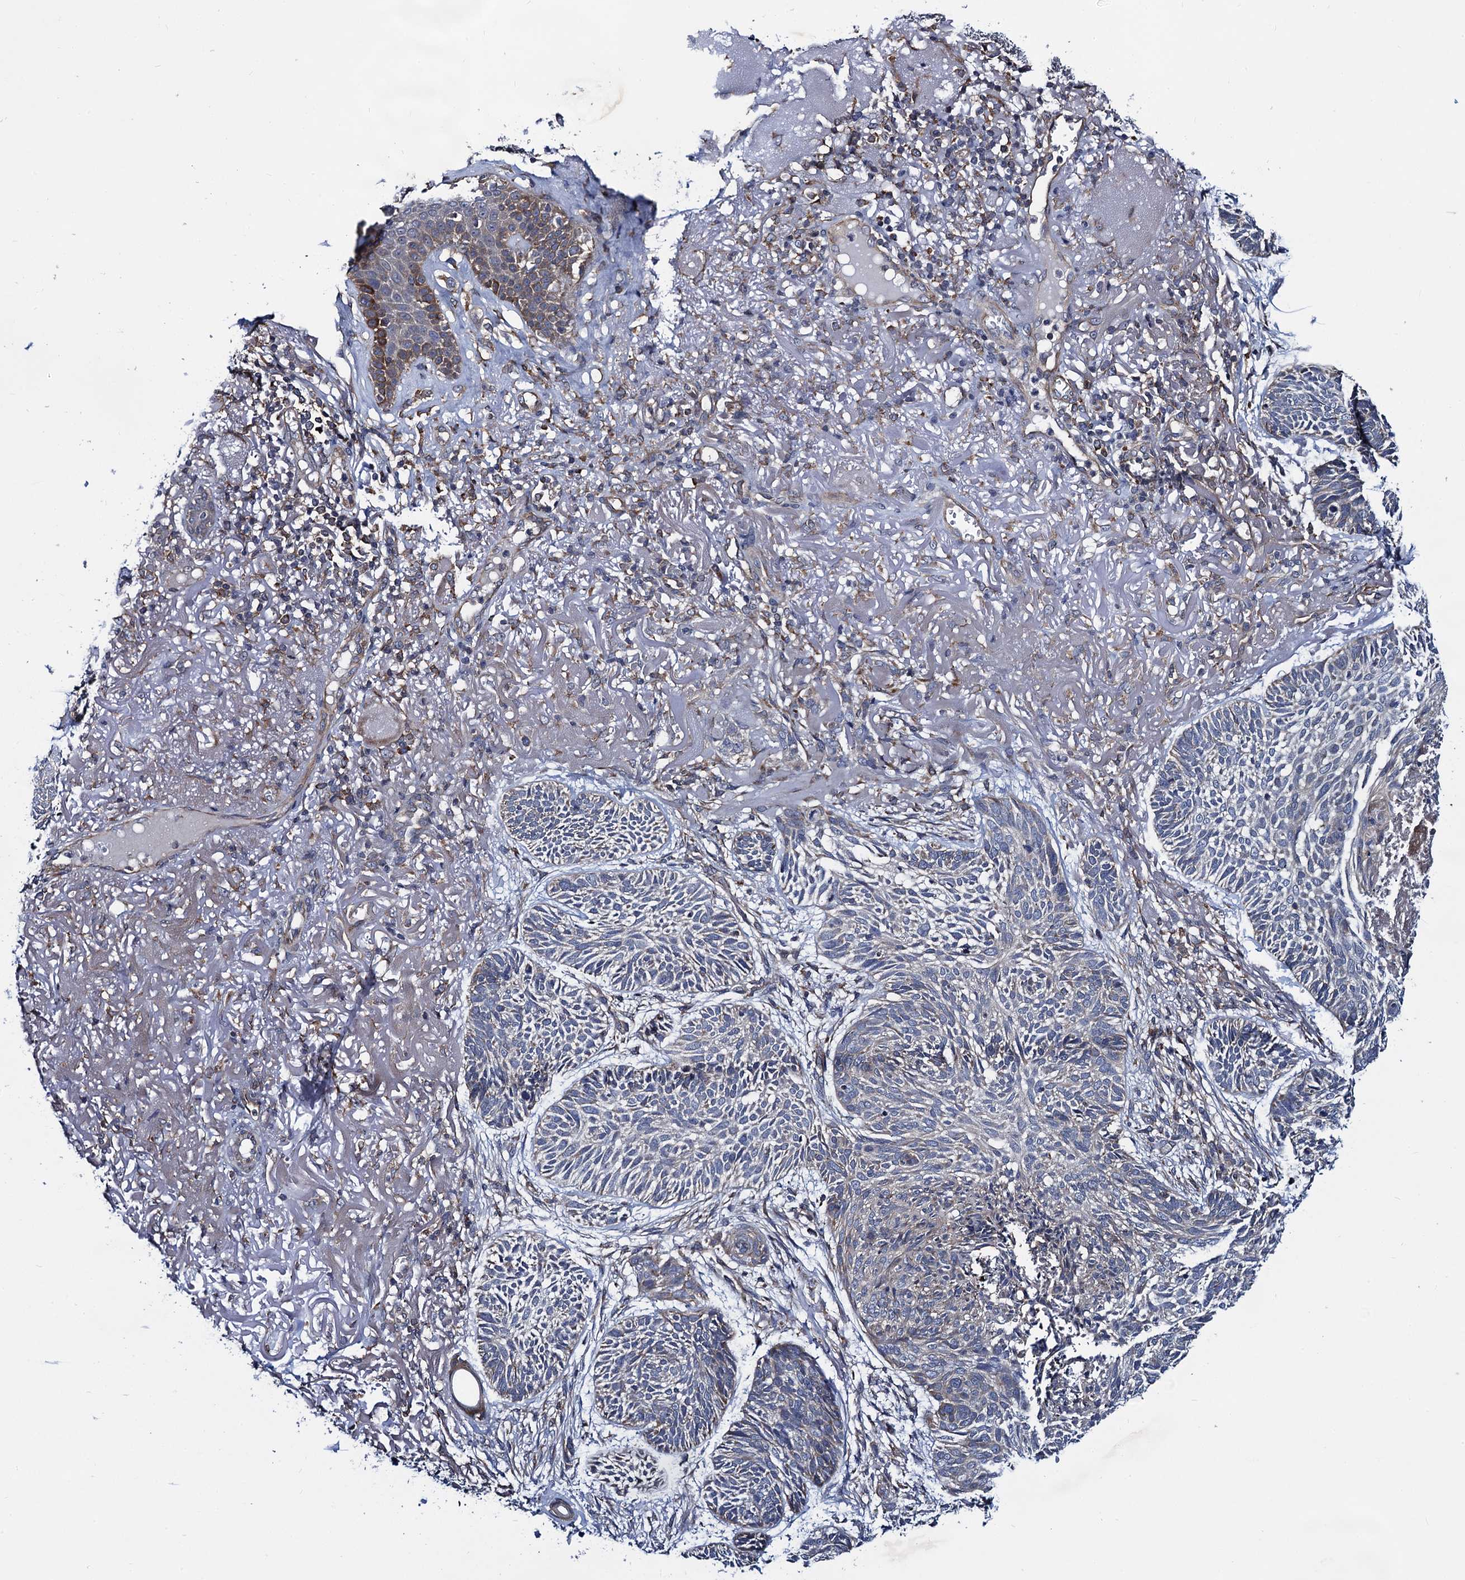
{"staining": {"intensity": "negative", "quantity": "none", "location": "none"}, "tissue": "skin cancer", "cell_type": "Tumor cells", "image_type": "cancer", "snomed": [{"axis": "morphology", "description": "Normal tissue, NOS"}, {"axis": "morphology", "description": "Basal cell carcinoma"}, {"axis": "topography", "description": "Skin"}], "caption": "A high-resolution photomicrograph shows immunohistochemistry staining of skin cancer (basal cell carcinoma), which displays no significant positivity in tumor cells.", "gene": "PGLS", "patient": {"sex": "male", "age": 66}}